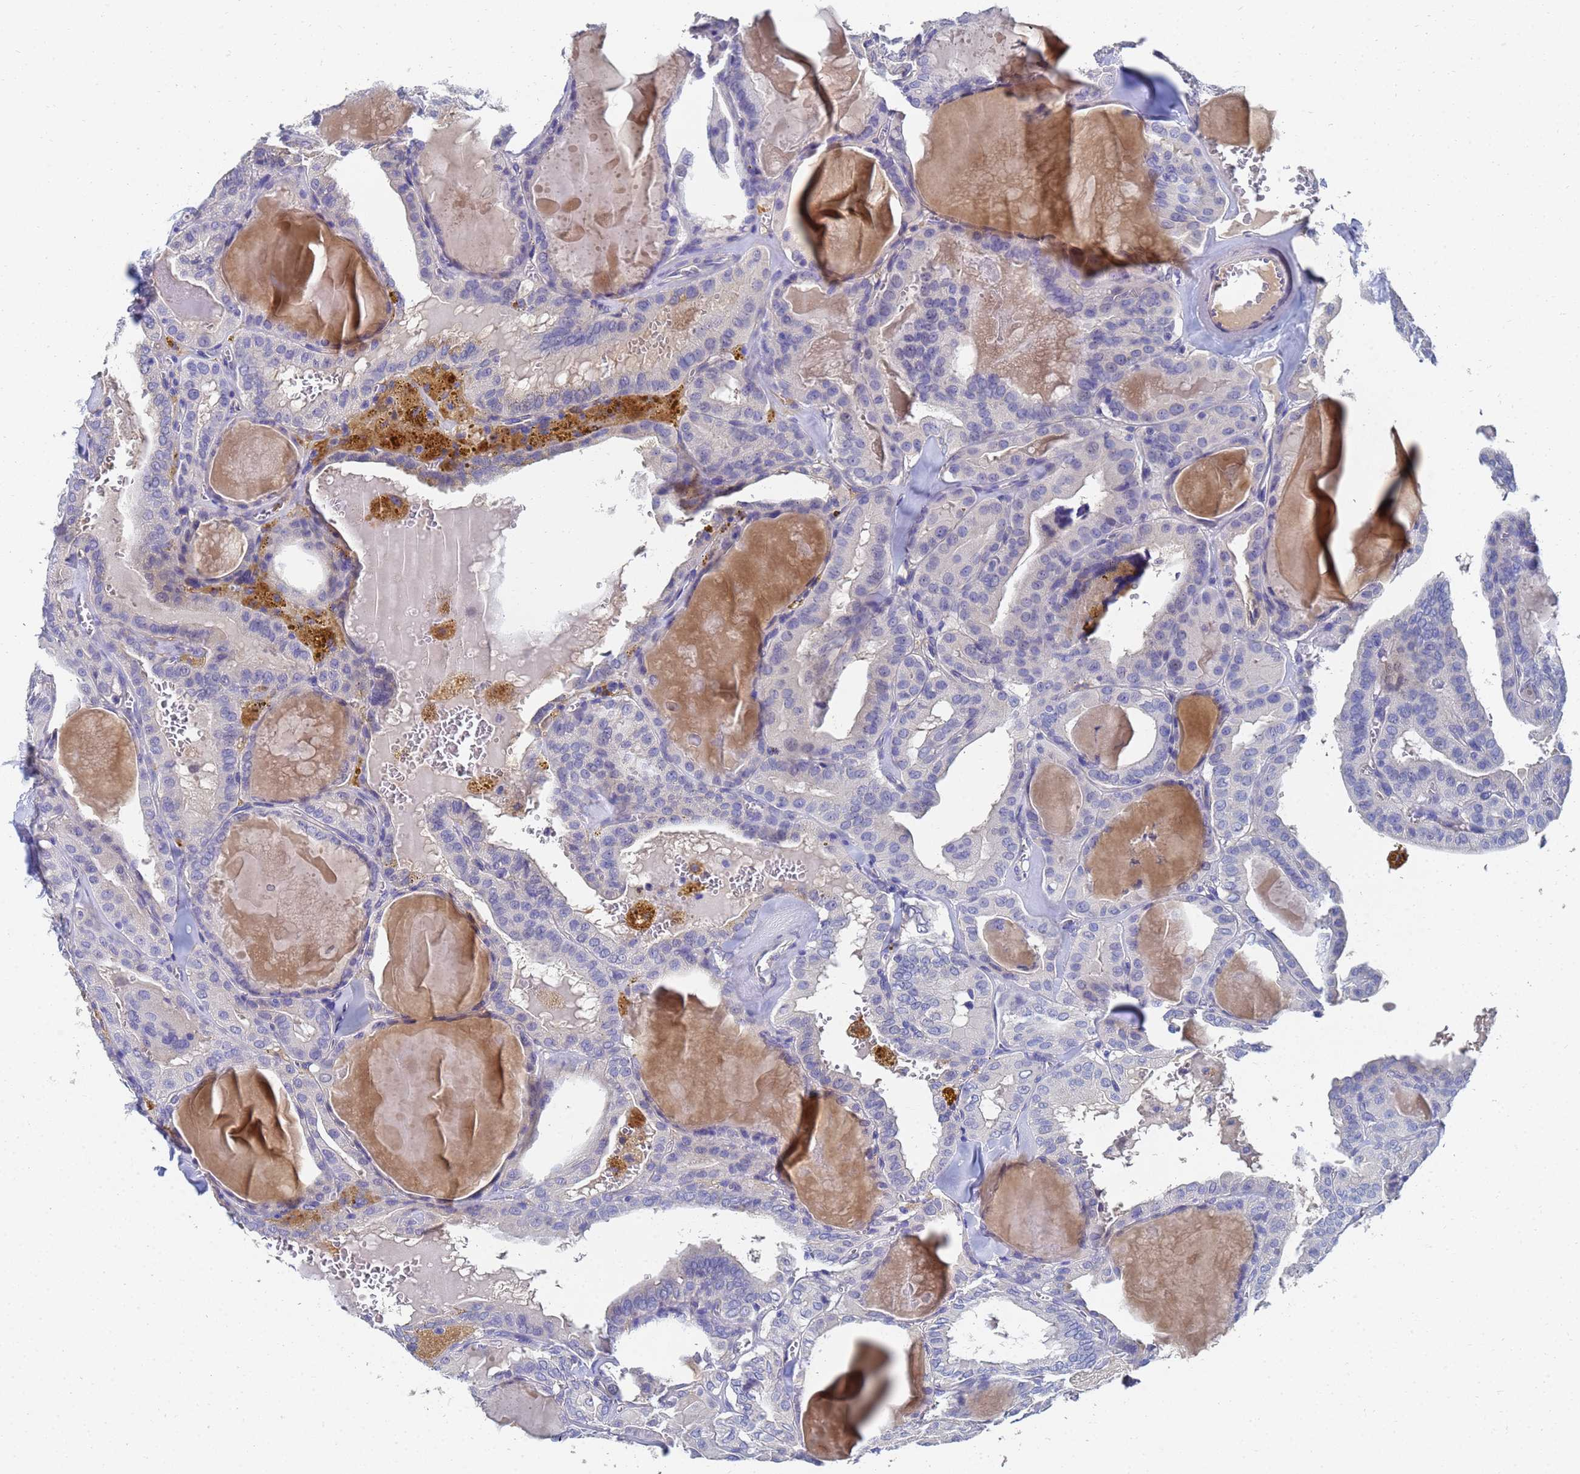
{"staining": {"intensity": "negative", "quantity": "none", "location": "none"}, "tissue": "thyroid cancer", "cell_type": "Tumor cells", "image_type": "cancer", "snomed": [{"axis": "morphology", "description": "Papillary adenocarcinoma, NOS"}, {"axis": "topography", "description": "Thyroid gland"}], "caption": "Tumor cells show no significant positivity in thyroid papillary adenocarcinoma. (Immunohistochemistry (ihc), brightfield microscopy, high magnification).", "gene": "LBX2", "patient": {"sex": "male", "age": 52}}